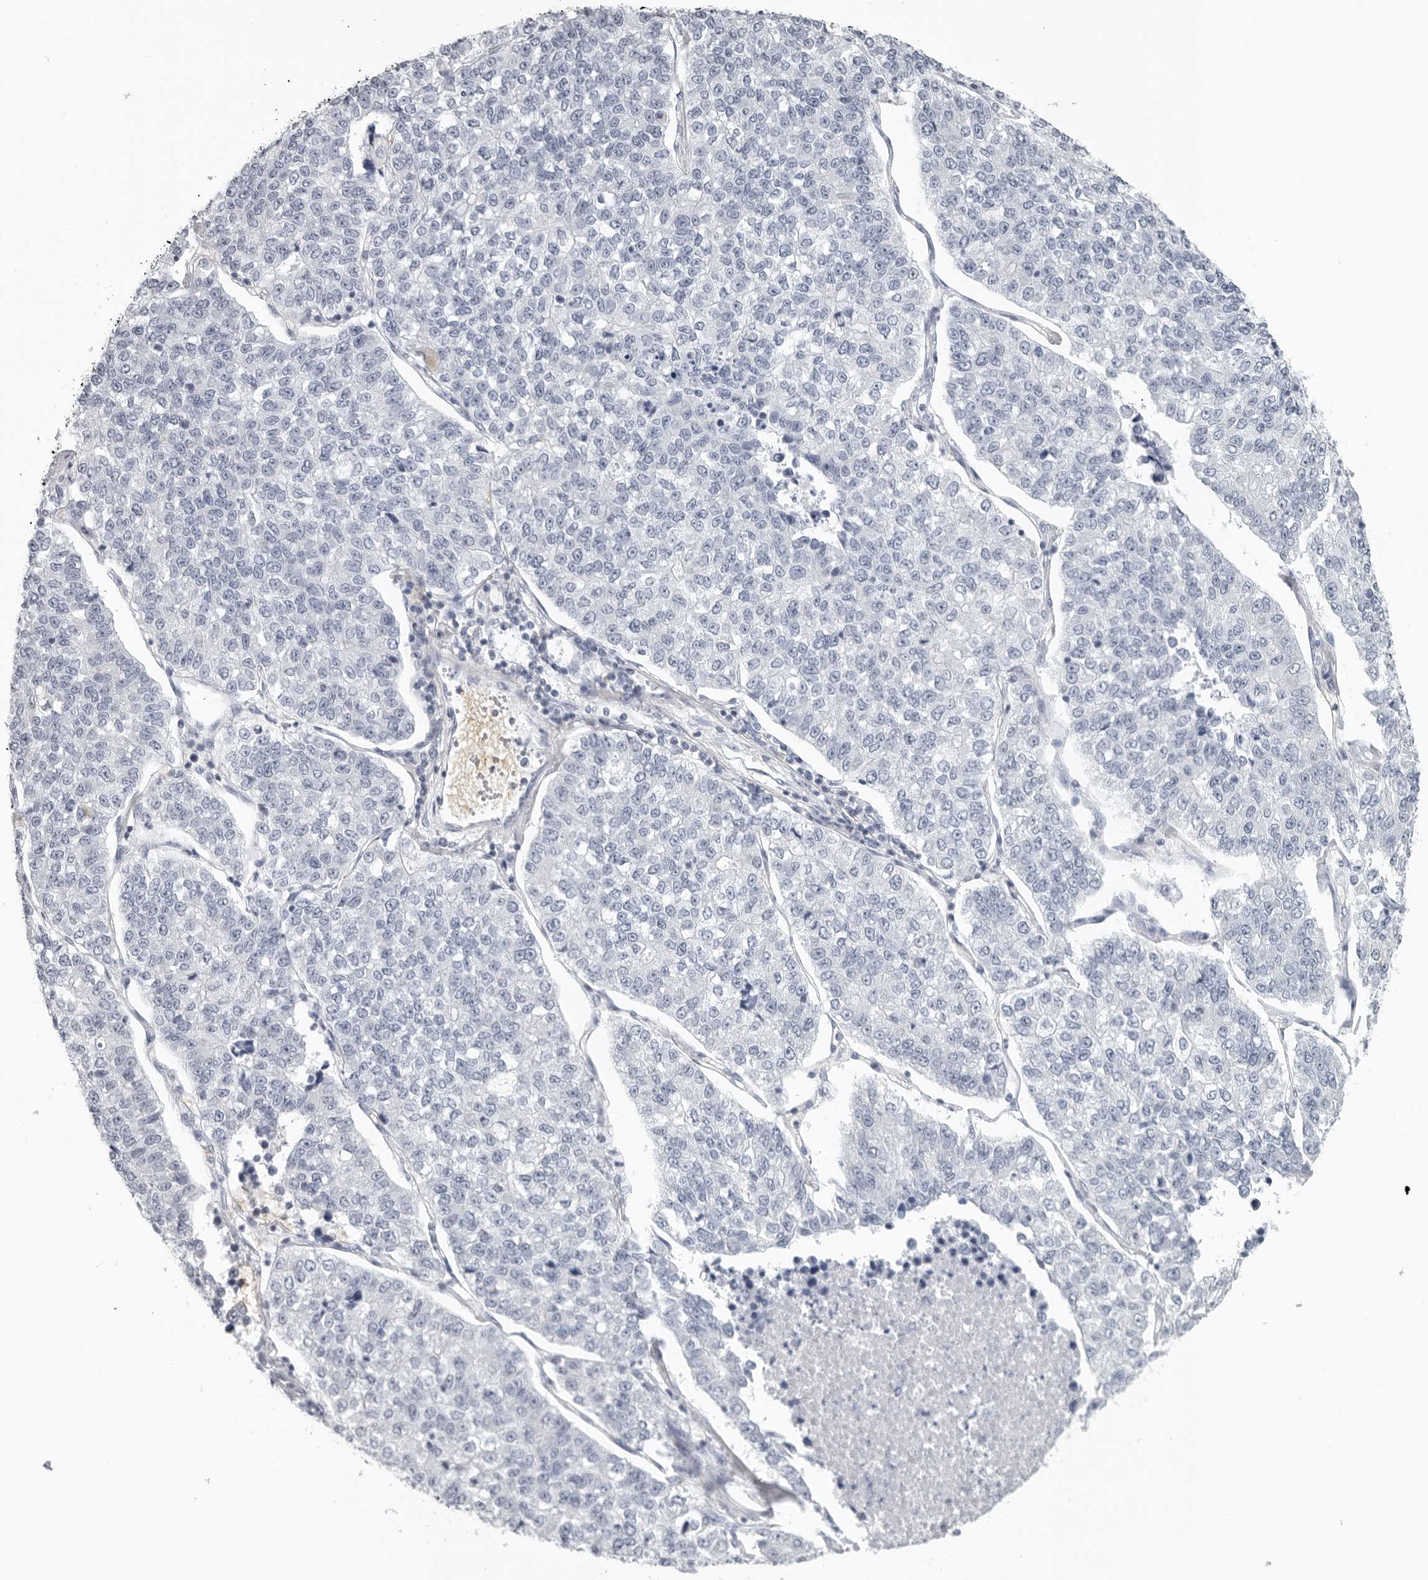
{"staining": {"intensity": "negative", "quantity": "none", "location": "none"}, "tissue": "lung cancer", "cell_type": "Tumor cells", "image_type": "cancer", "snomed": [{"axis": "morphology", "description": "Adenocarcinoma, NOS"}, {"axis": "topography", "description": "Lung"}], "caption": "The micrograph displays no significant positivity in tumor cells of lung cancer (adenocarcinoma). Nuclei are stained in blue.", "gene": "EPB41", "patient": {"sex": "male", "age": 49}}